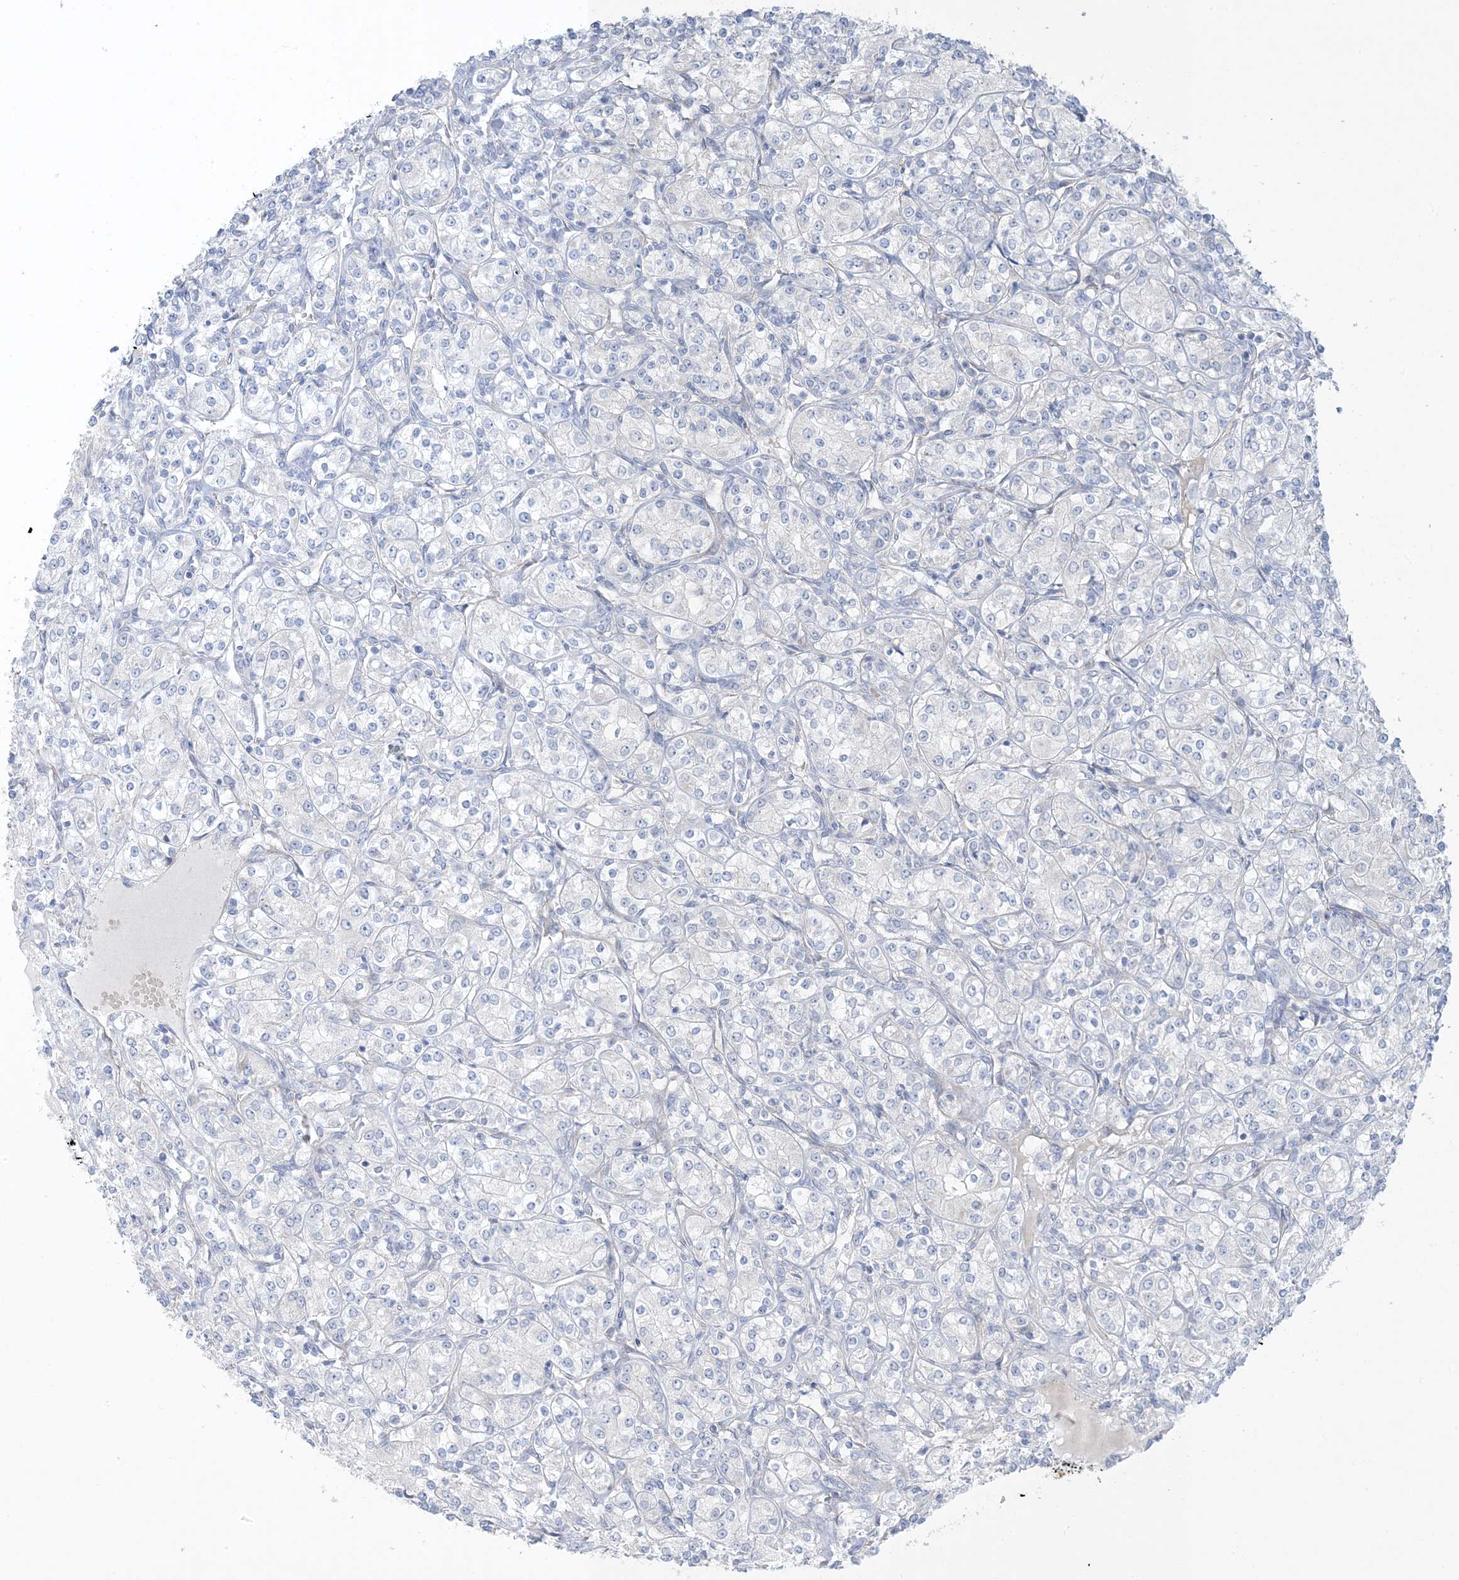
{"staining": {"intensity": "negative", "quantity": "none", "location": "none"}, "tissue": "renal cancer", "cell_type": "Tumor cells", "image_type": "cancer", "snomed": [{"axis": "morphology", "description": "Adenocarcinoma, NOS"}, {"axis": "topography", "description": "Kidney"}], "caption": "Tumor cells are negative for protein expression in human adenocarcinoma (renal).", "gene": "XIRP2", "patient": {"sex": "male", "age": 77}}